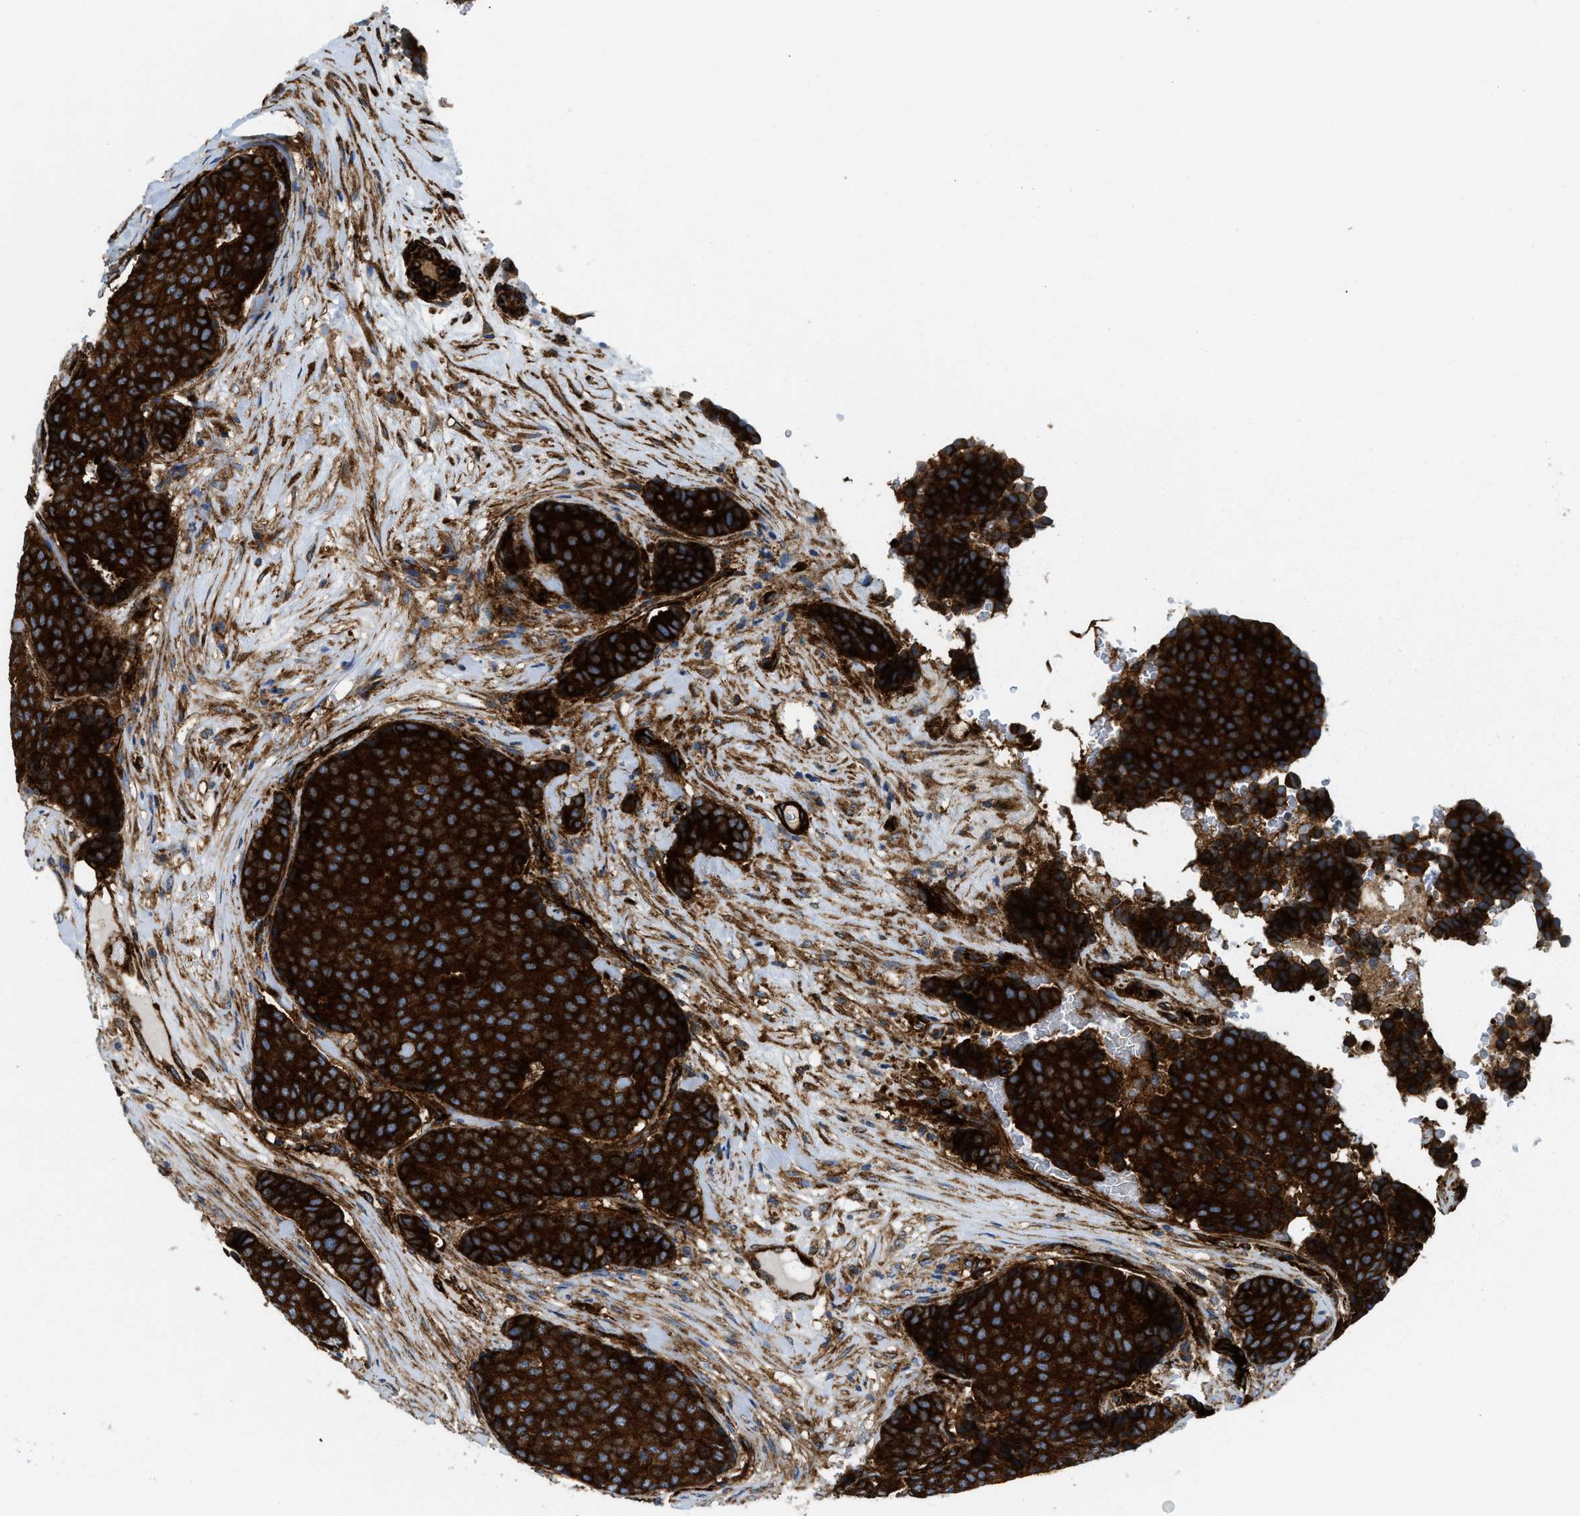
{"staining": {"intensity": "strong", "quantity": ">75%", "location": "cytoplasmic/membranous"}, "tissue": "breast cancer", "cell_type": "Tumor cells", "image_type": "cancer", "snomed": [{"axis": "morphology", "description": "Duct carcinoma"}, {"axis": "topography", "description": "Breast"}], "caption": "Approximately >75% of tumor cells in human breast cancer (invasive ductal carcinoma) exhibit strong cytoplasmic/membranous protein expression as visualized by brown immunohistochemical staining.", "gene": "HIP1", "patient": {"sex": "female", "age": 75}}